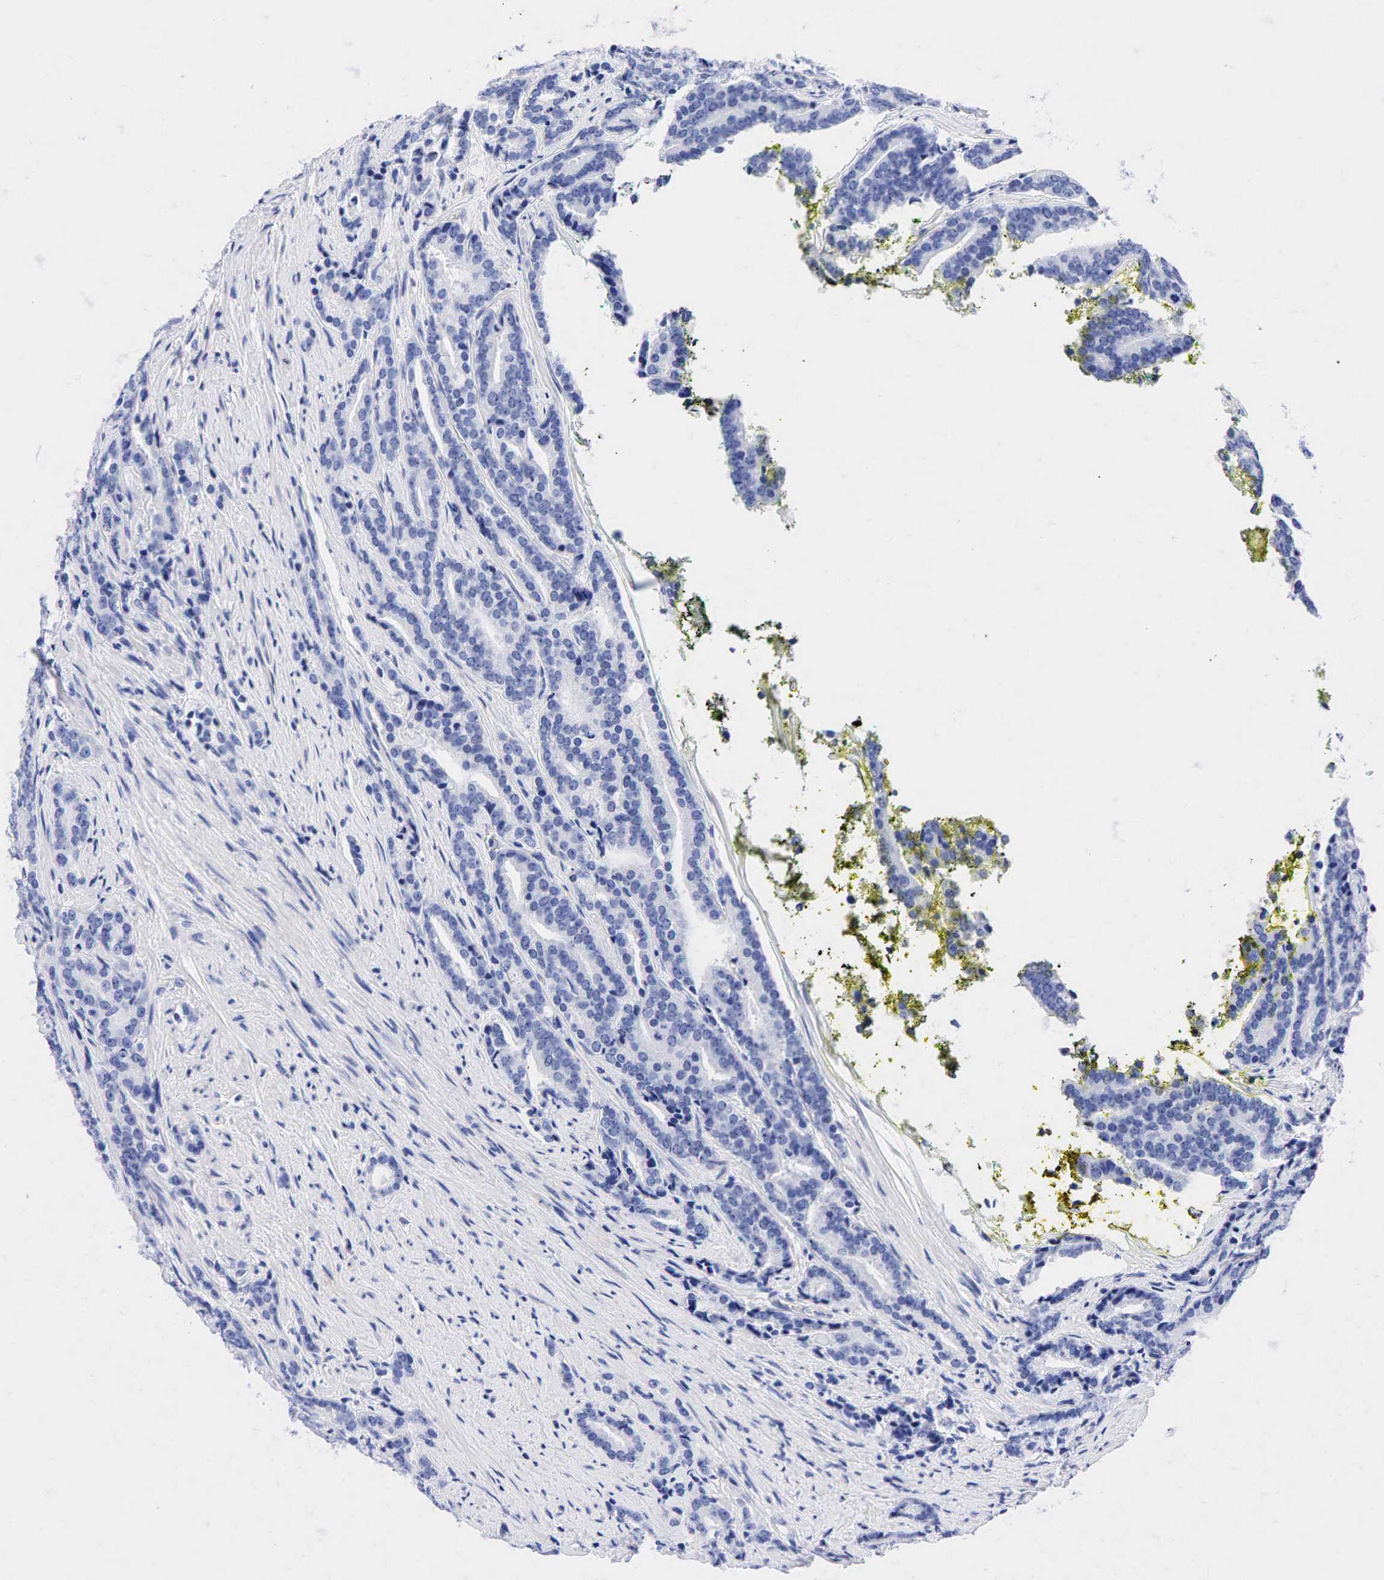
{"staining": {"intensity": "negative", "quantity": "none", "location": "none"}, "tissue": "prostate cancer", "cell_type": "Tumor cells", "image_type": "cancer", "snomed": [{"axis": "morphology", "description": "Adenocarcinoma, Medium grade"}, {"axis": "topography", "description": "Prostate"}], "caption": "Prostate cancer stained for a protein using IHC shows no staining tumor cells.", "gene": "NKX2-1", "patient": {"sex": "male", "age": 65}}